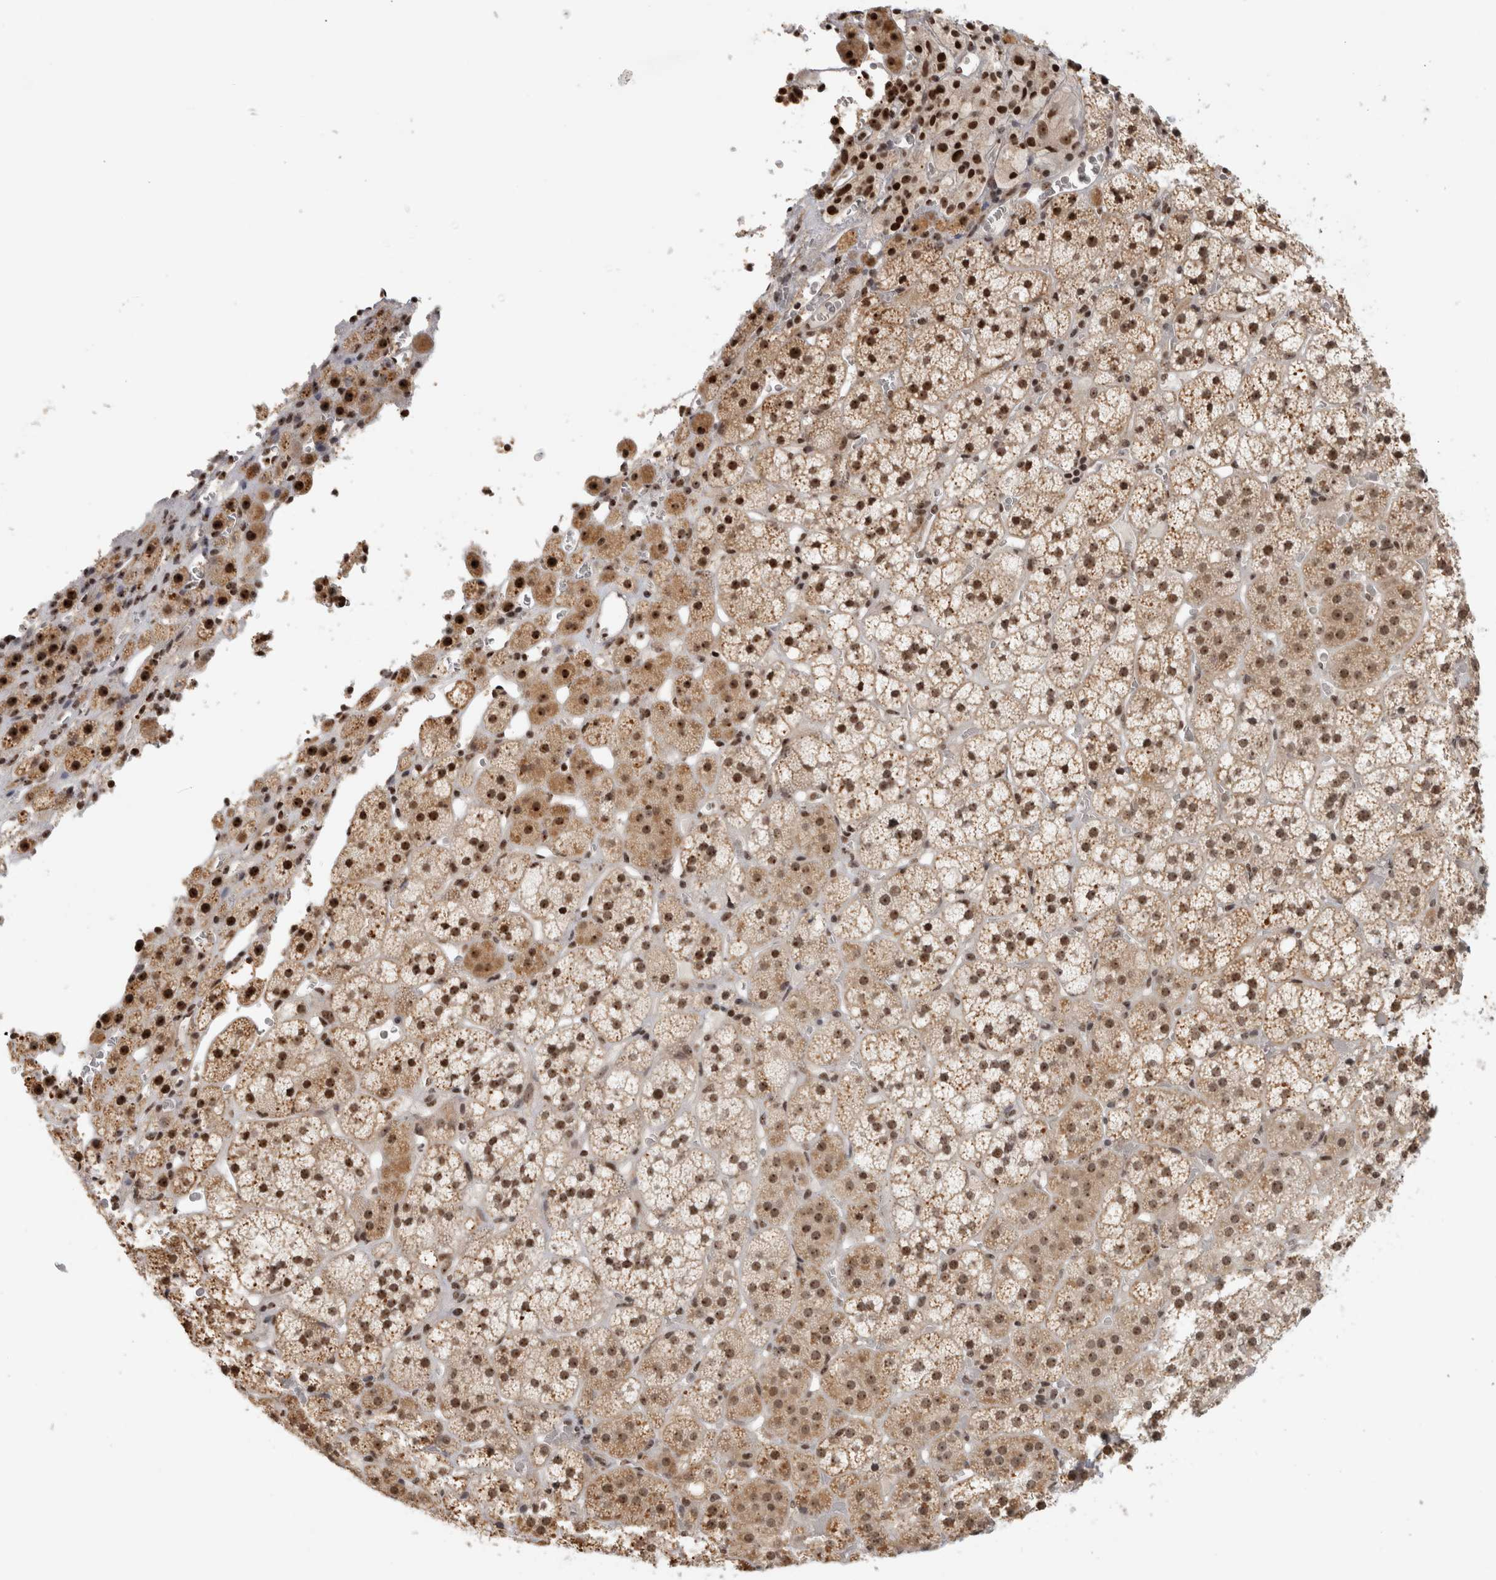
{"staining": {"intensity": "strong", "quantity": ">75%", "location": "nuclear"}, "tissue": "adrenal gland", "cell_type": "Glandular cells", "image_type": "normal", "snomed": [{"axis": "morphology", "description": "Normal tissue, NOS"}, {"axis": "topography", "description": "Adrenal gland"}], "caption": "The image demonstrates staining of unremarkable adrenal gland, revealing strong nuclear protein expression (brown color) within glandular cells. (brown staining indicates protein expression, while blue staining denotes nuclei).", "gene": "EBNA1BP2", "patient": {"sex": "female", "age": 44}}